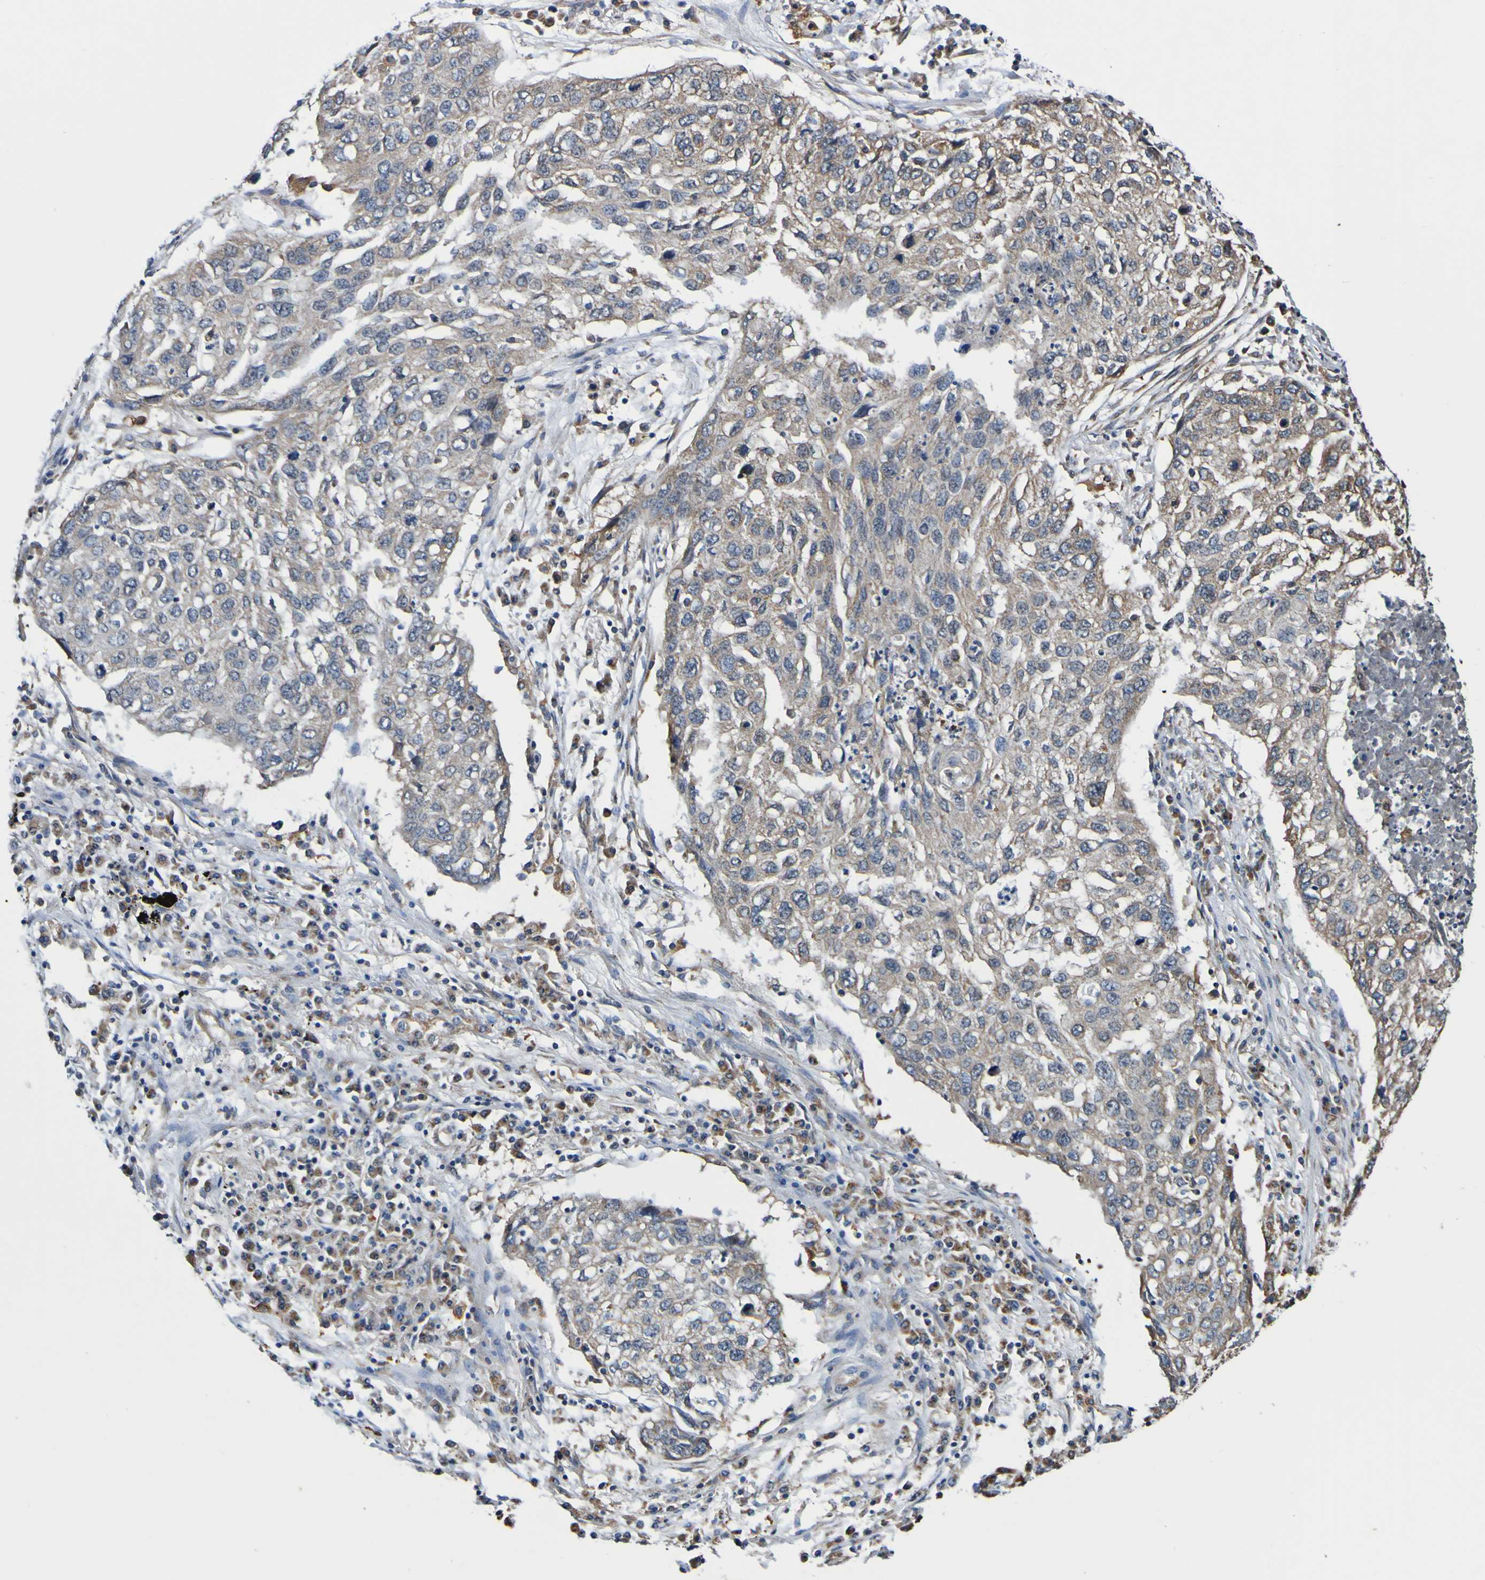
{"staining": {"intensity": "weak", "quantity": "25%-75%", "location": "cytoplasmic/membranous"}, "tissue": "lung cancer", "cell_type": "Tumor cells", "image_type": "cancer", "snomed": [{"axis": "morphology", "description": "Squamous cell carcinoma, NOS"}, {"axis": "topography", "description": "Lung"}], "caption": "Squamous cell carcinoma (lung) stained with a brown dye displays weak cytoplasmic/membranous positive expression in approximately 25%-75% of tumor cells.", "gene": "AXIN1", "patient": {"sex": "female", "age": 63}}